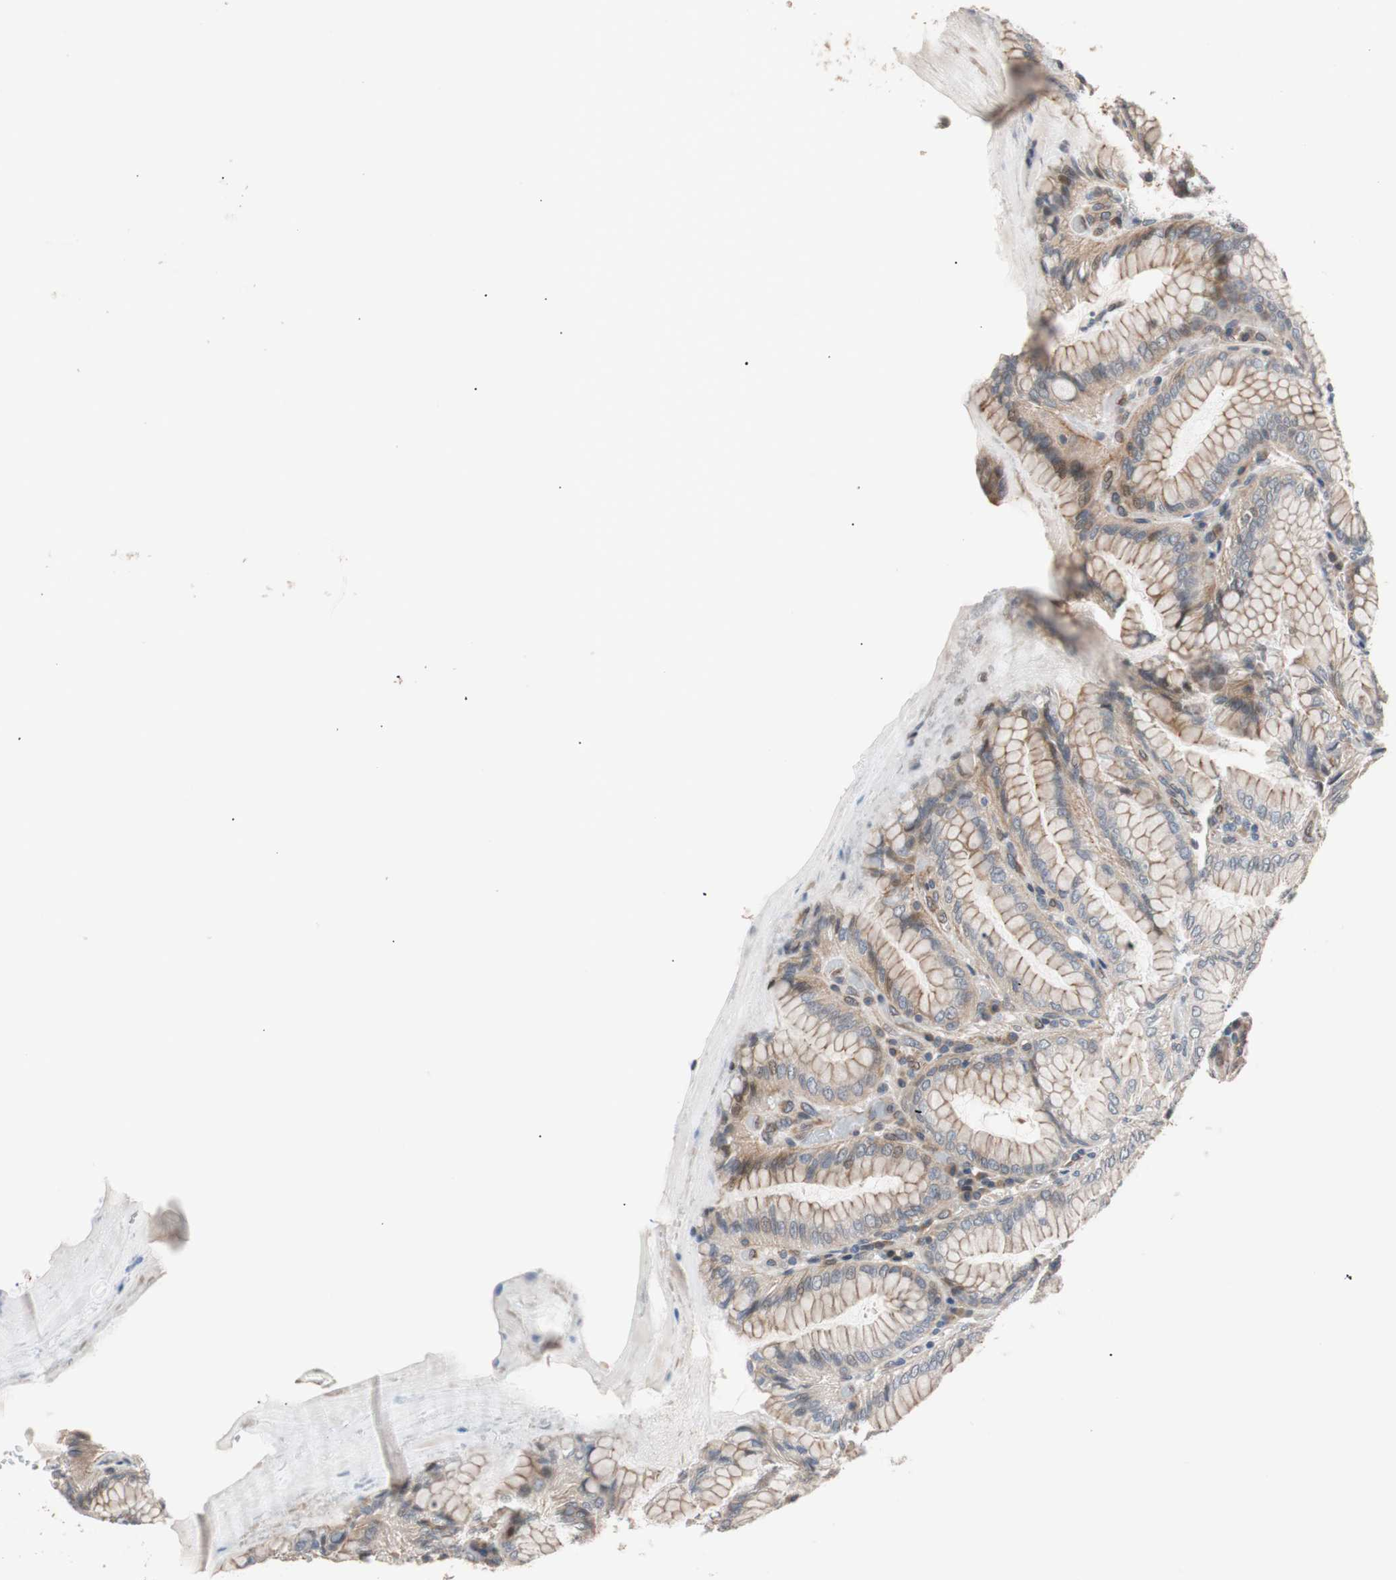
{"staining": {"intensity": "moderate", "quantity": ">75%", "location": "cytoplasmic/membranous"}, "tissue": "stomach", "cell_type": "Glandular cells", "image_type": "normal", "snomed": [{"axis": "morphology", "description": "Normal tissue, NOS"}, {"axis": "topography", "description": "Stomach, lower"}], "caption": "IHC of normal stomach exhibits medium levels of moderate cytoplasmic/membranous expression in about >75% of glandular cells.", "gene": "SMG1", "patient": {"sex": "female", "age": 76}}